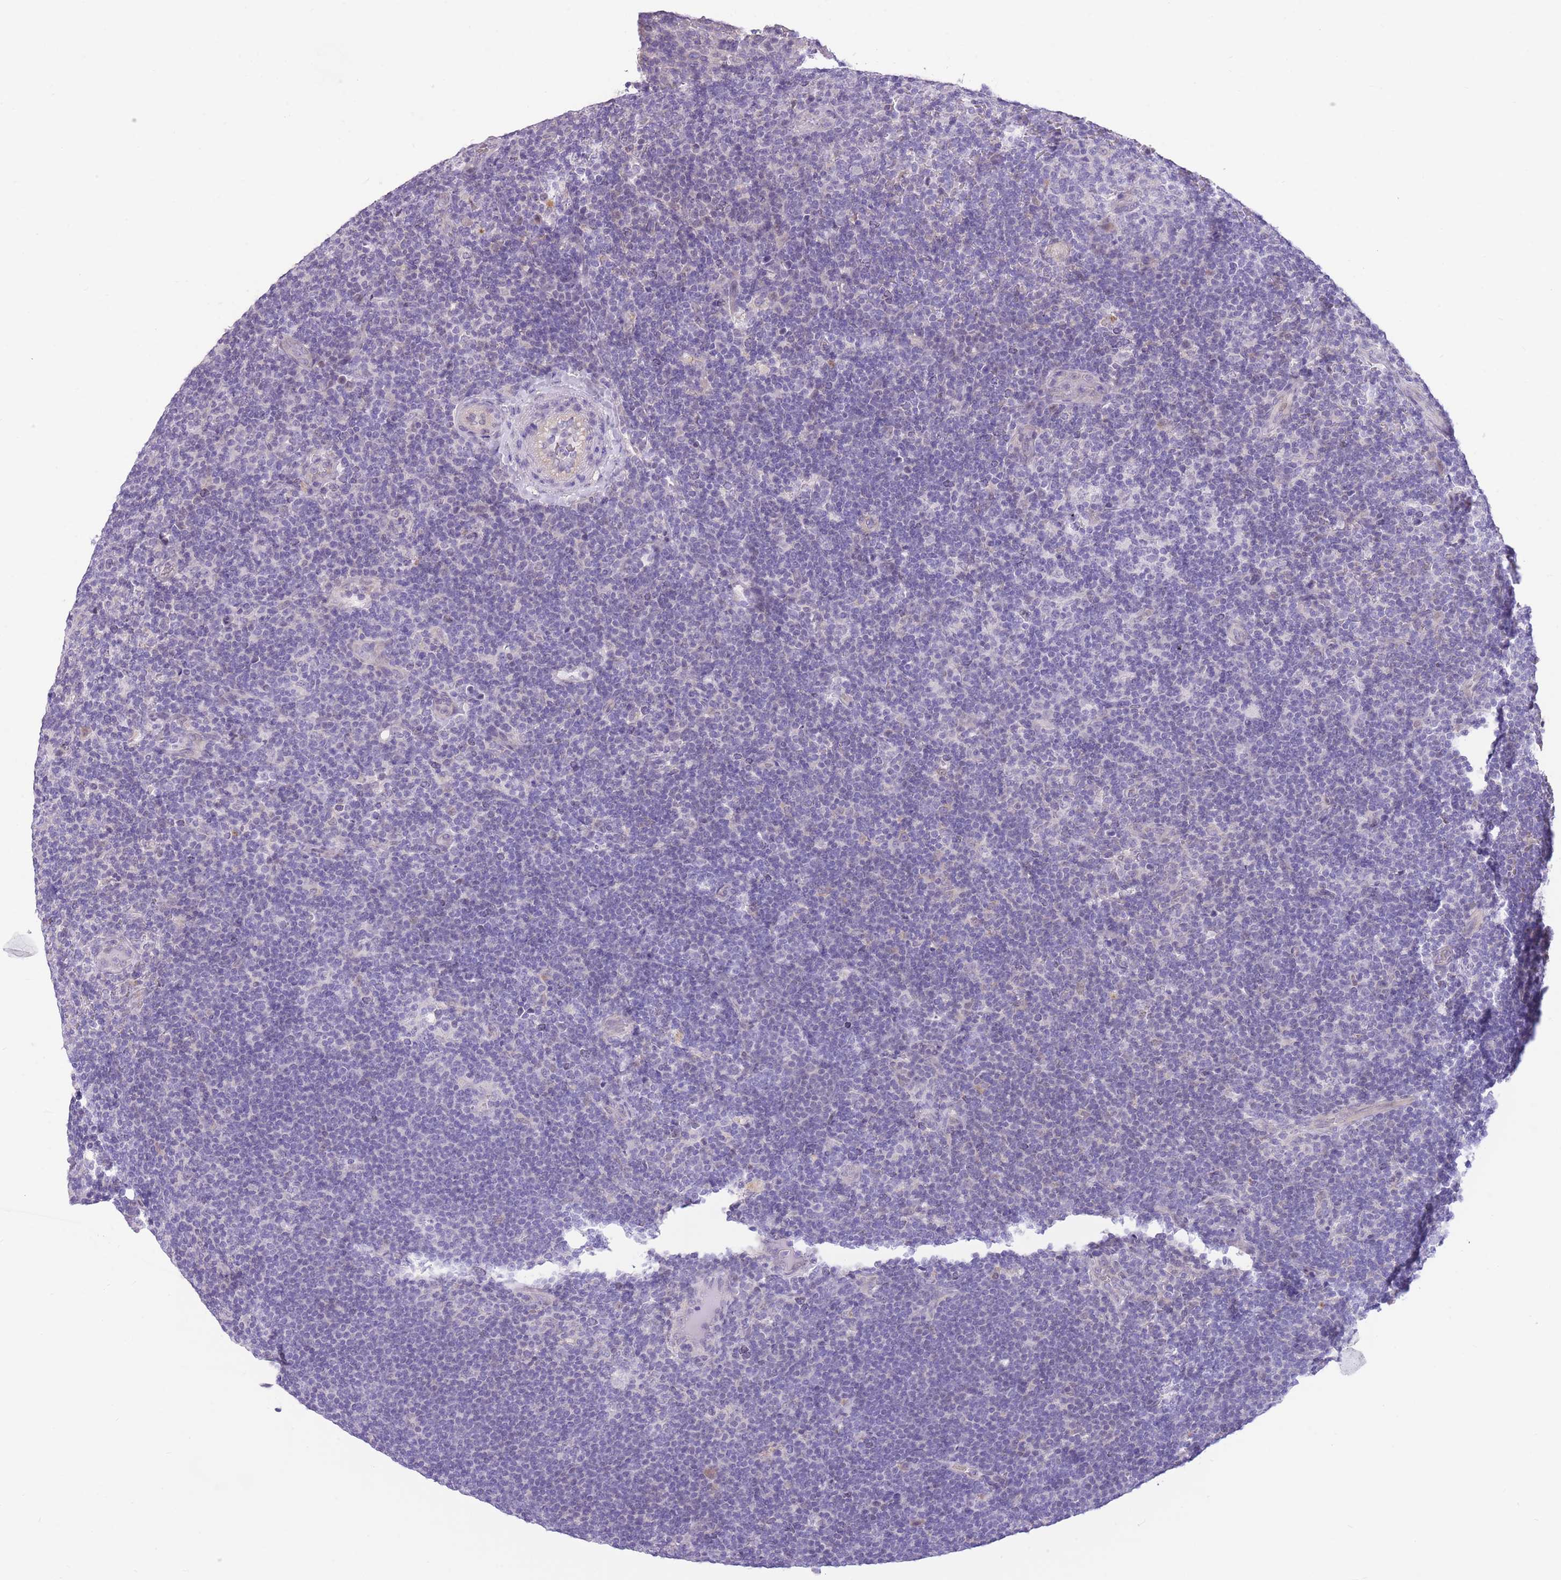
{"staining": {"intensity": "negative", "quantity": "none", "location": "none"}, "tissue": "lymphoma", "cell_type": "Tumor cells", "image_type": "cancer", "snomed": [{"axis": "morphology", "description": "Hodgkin's disease, NOS"}, {"axis": "topography", "description": "Lymph node"}], "caption": "Micrograph shows no significant protein staining in tumor cells of lymphoma.", "gene": "WDR70", "patient": {"sex": "female", "age": 57}}